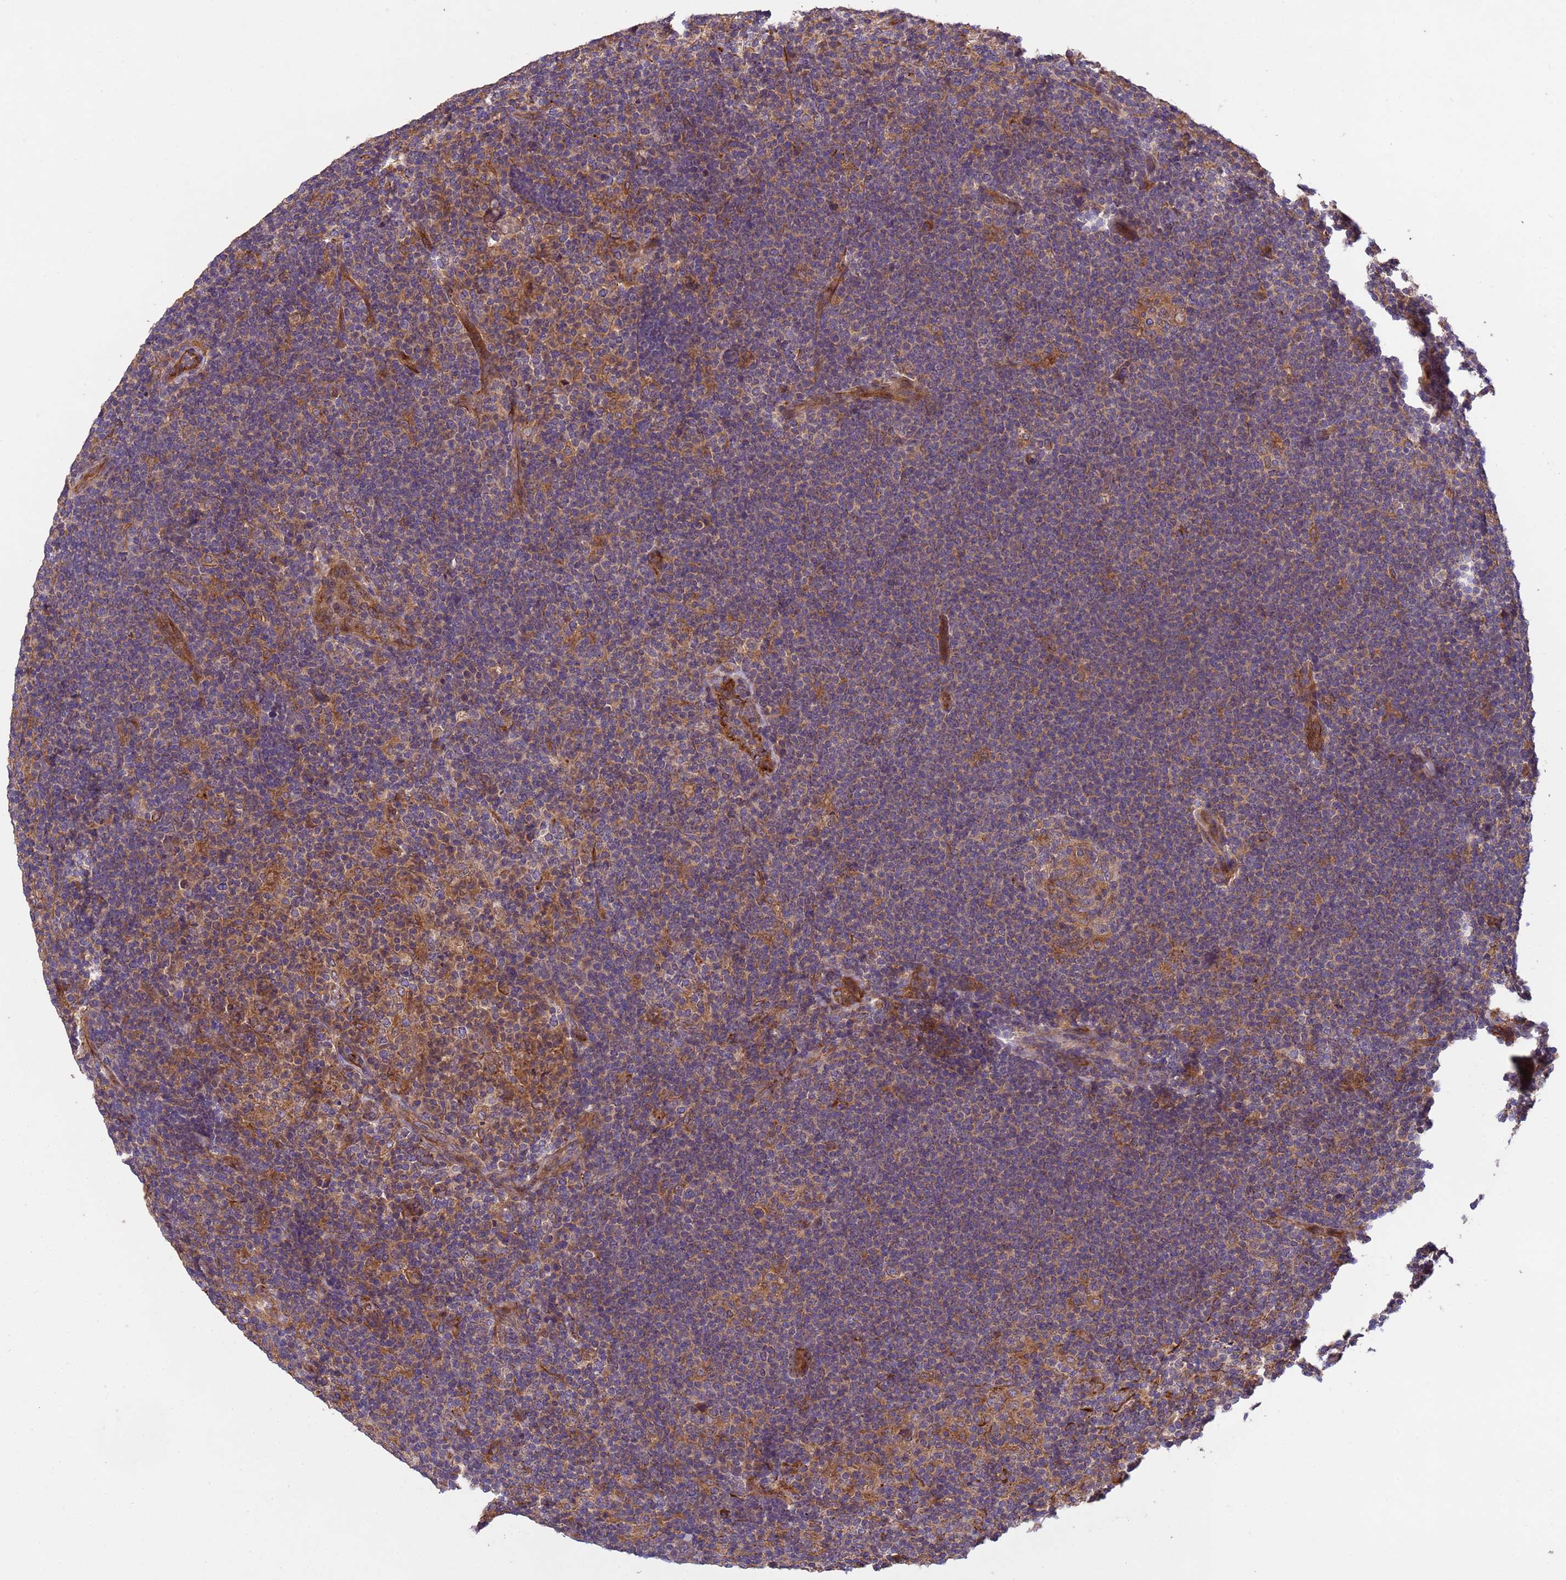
{"staining": {"intensity": "weak", "quantity": ">75%", "location": "cytoplasmic/membranous"}, "tissue": "lymphoma", "cell_type": "Tumor cells", "image_type": "cancer", "snomed": [{"axis": "morphology", "description": "Hodgkin's disease, NOS"}, {"axis": "topography", "description": "Lymph node"}], "caption": "Protein analysis of lymphoma tissue demonstrates weak cytoplasmic/membranous expression in approximately >75% of tumor cells.", "gene": "RAB10", "patient": {"sex": "female", "age": 57}}